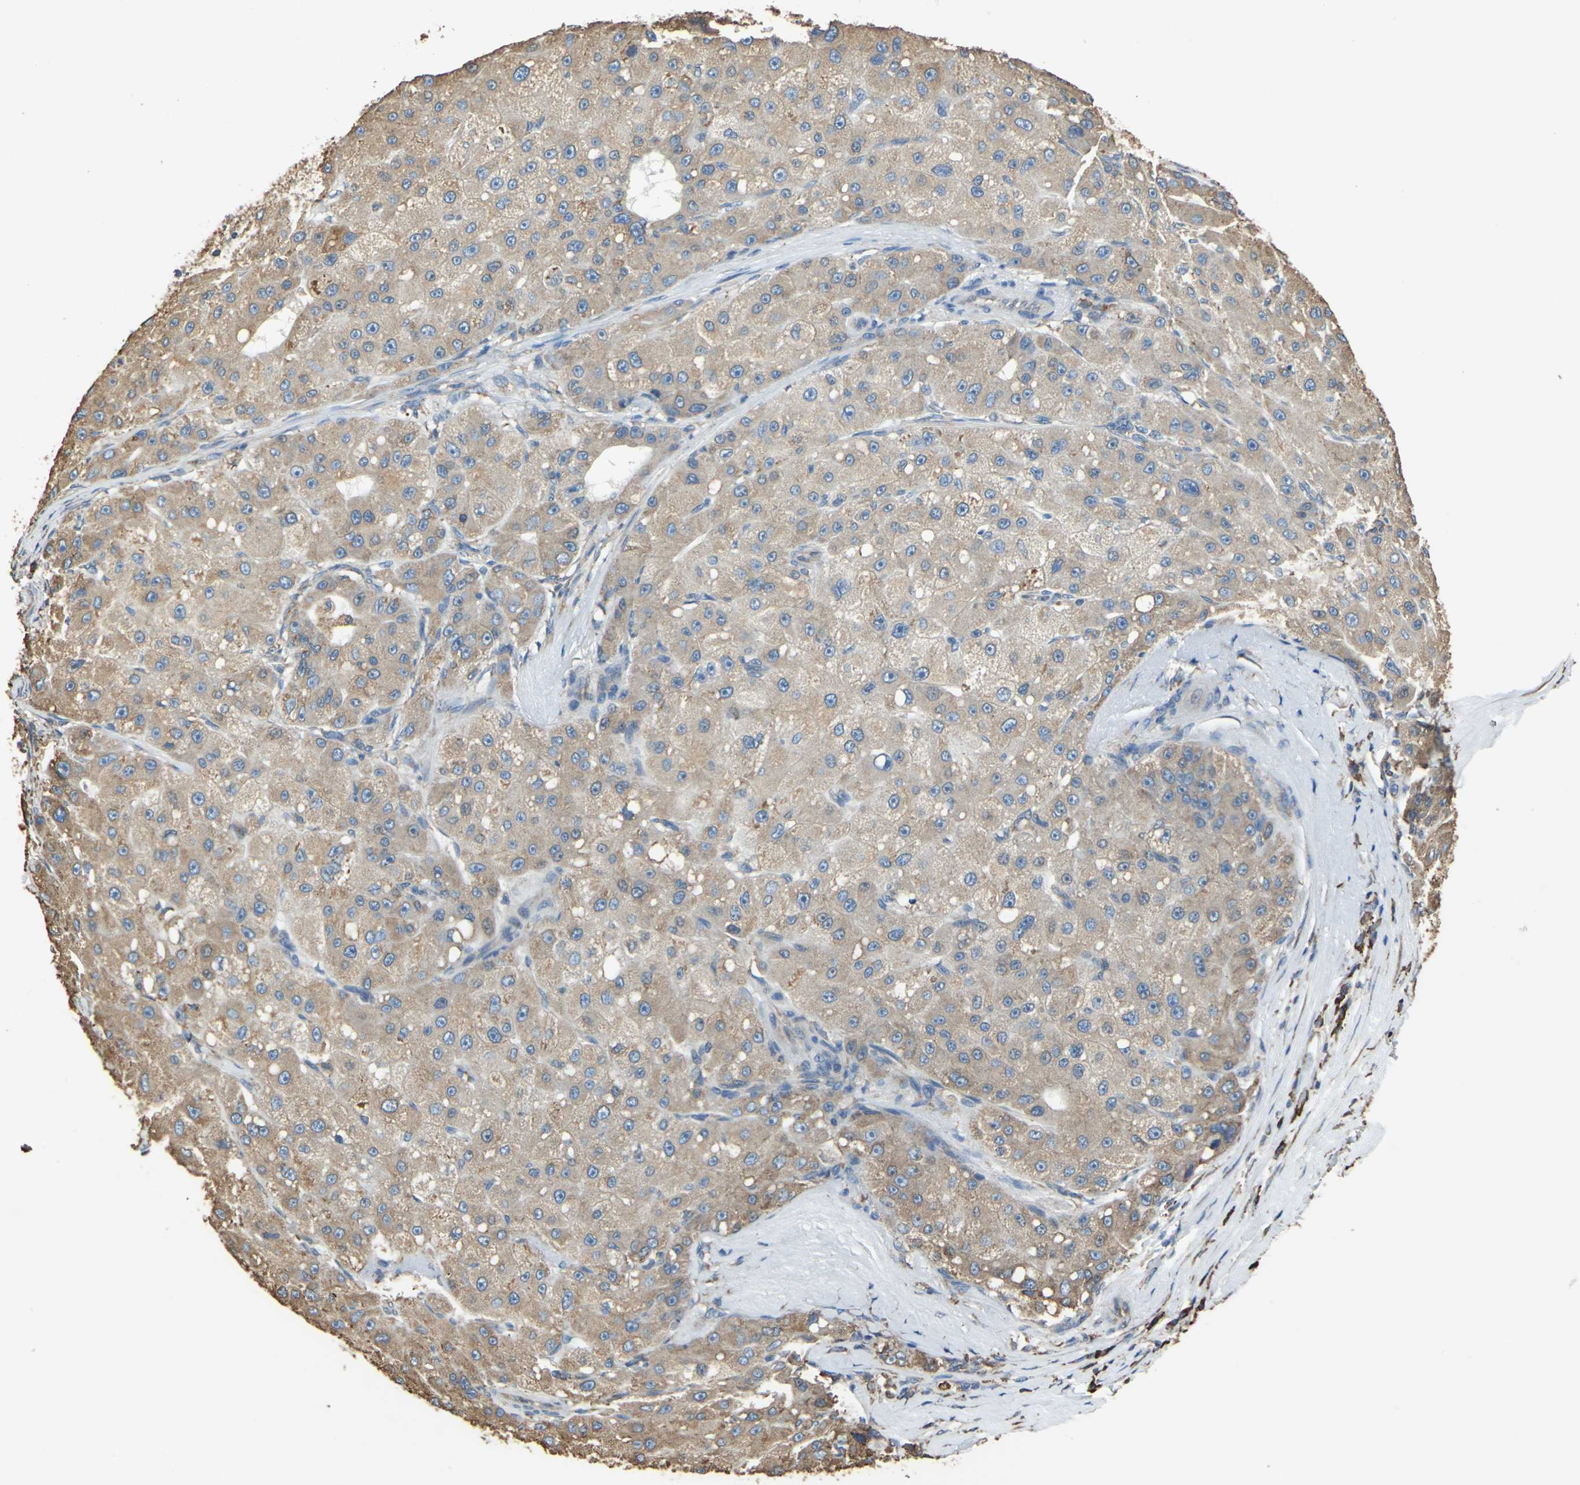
{"staining": {"intensity": "moderate", "quantity": ">75%", "location": "cytoplasmic/membranous"}, "tissue": "liver cancer", "cell_type": "Tumor cells", "image_type": "cancer", "snomed": [{"axis": "morphology", "description": "Carcinoma, Hepatocellular, NOS"}, {"axis": "topography", "description": "Liver"}], "caption": "DAB immunohistochemical staining of human liver hepatocellular carcinoma demonstrates moderate cytoplasmic/membranous protein expression in approximately >75% of tumor cells.", "gene": "GPANK1", "patient": {"sex": "male", "age": 80}}